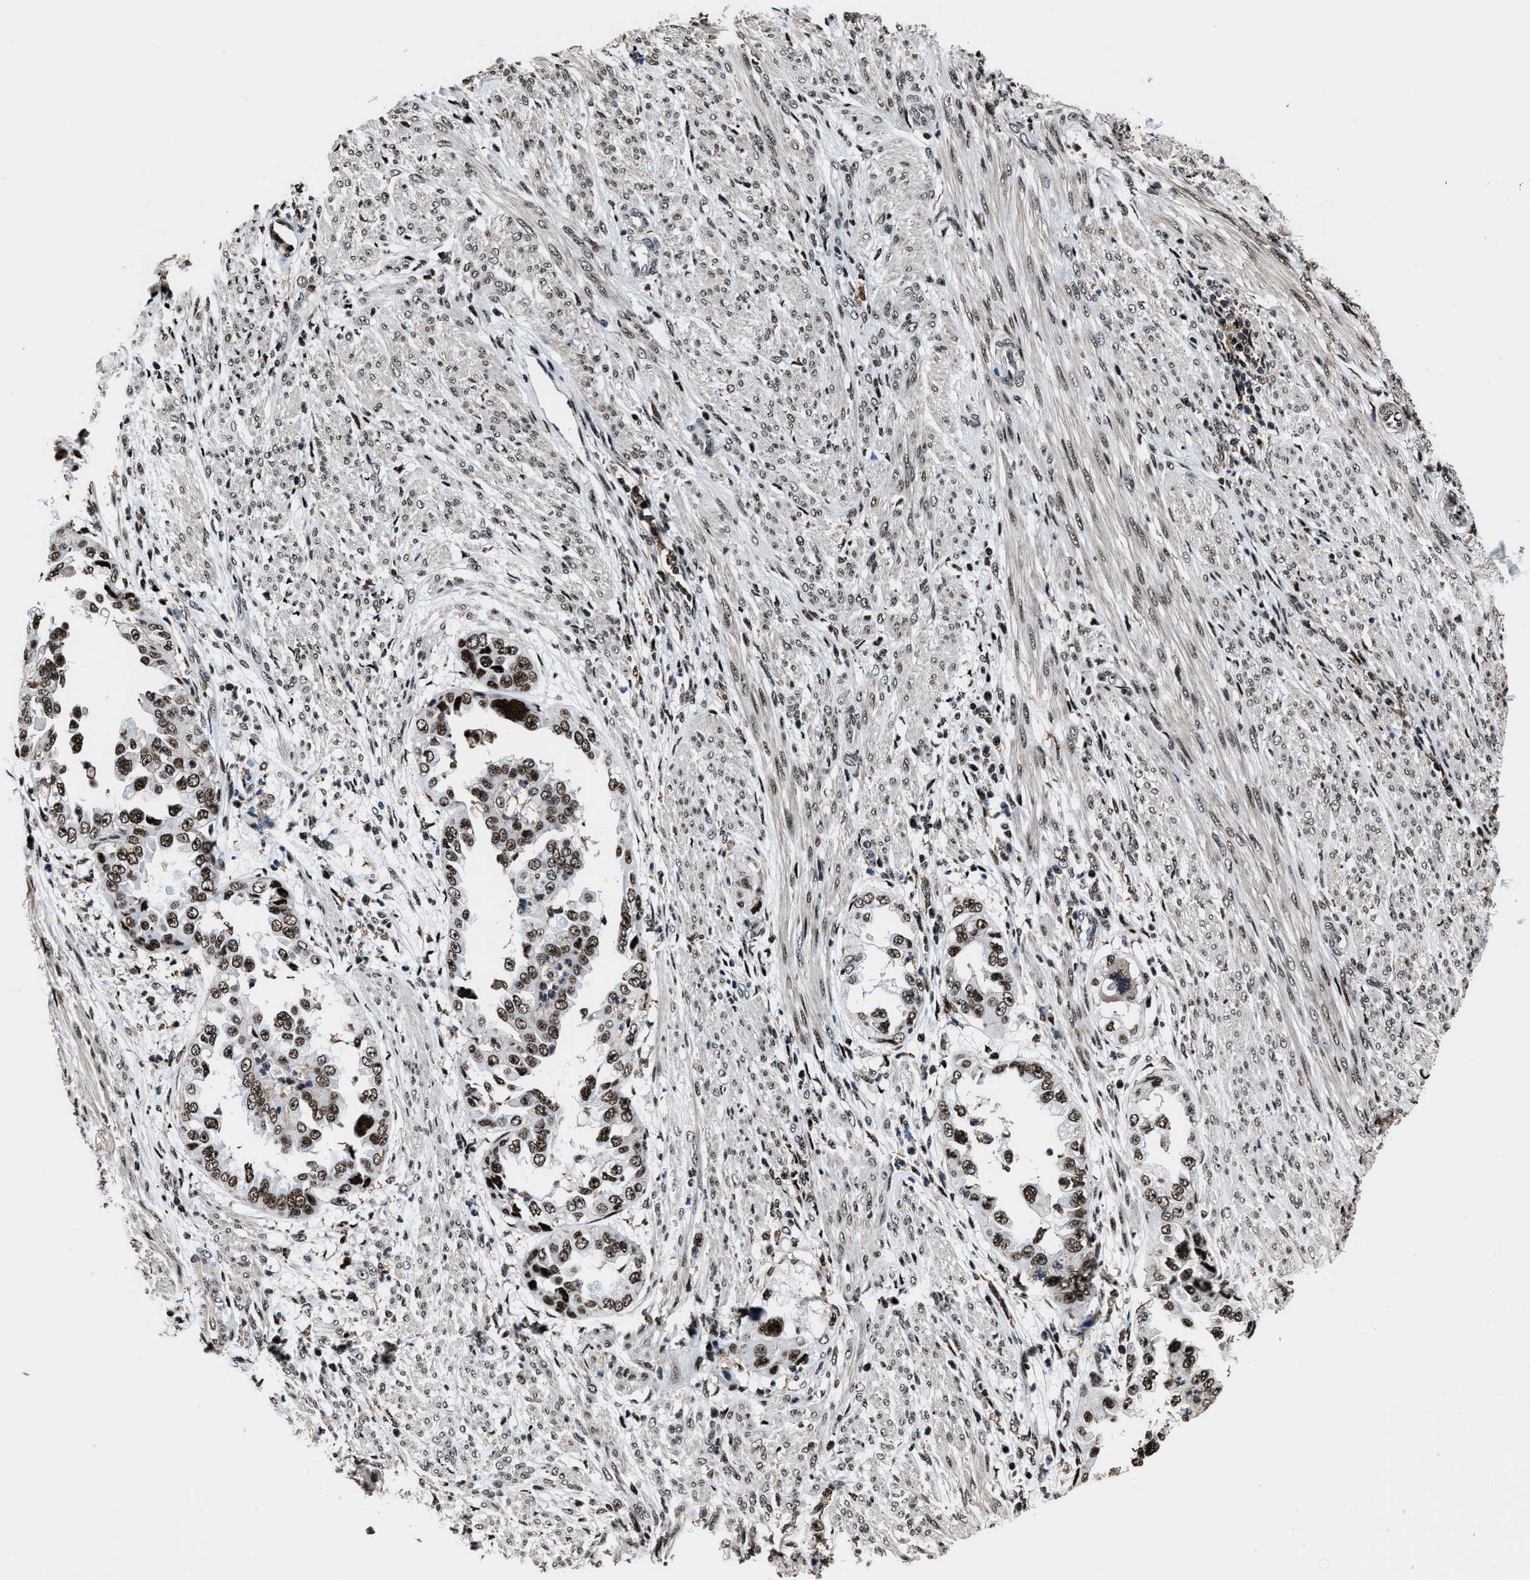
{"staining": {"intensity": "moderate", "quantity": ">75%", "location": "nuclear"}, "tissue": "endometrial cancer", "cell_type": "Tumor cells", "image_type": "cancer", "snomed": [{"axis": "morphology", "description": "Adenocarcinoma, NOS"}, {"axis": "topography", "description": "Endometrium"}], "caption": "There is medium levels of moderate nuclear expression in tumor cells of endometrial adenocarcinoma, as demonstrated by immunohistochemical staining (brown color).", "gene": "PPIE", "patient": {"sex": "female", "age": 85}}